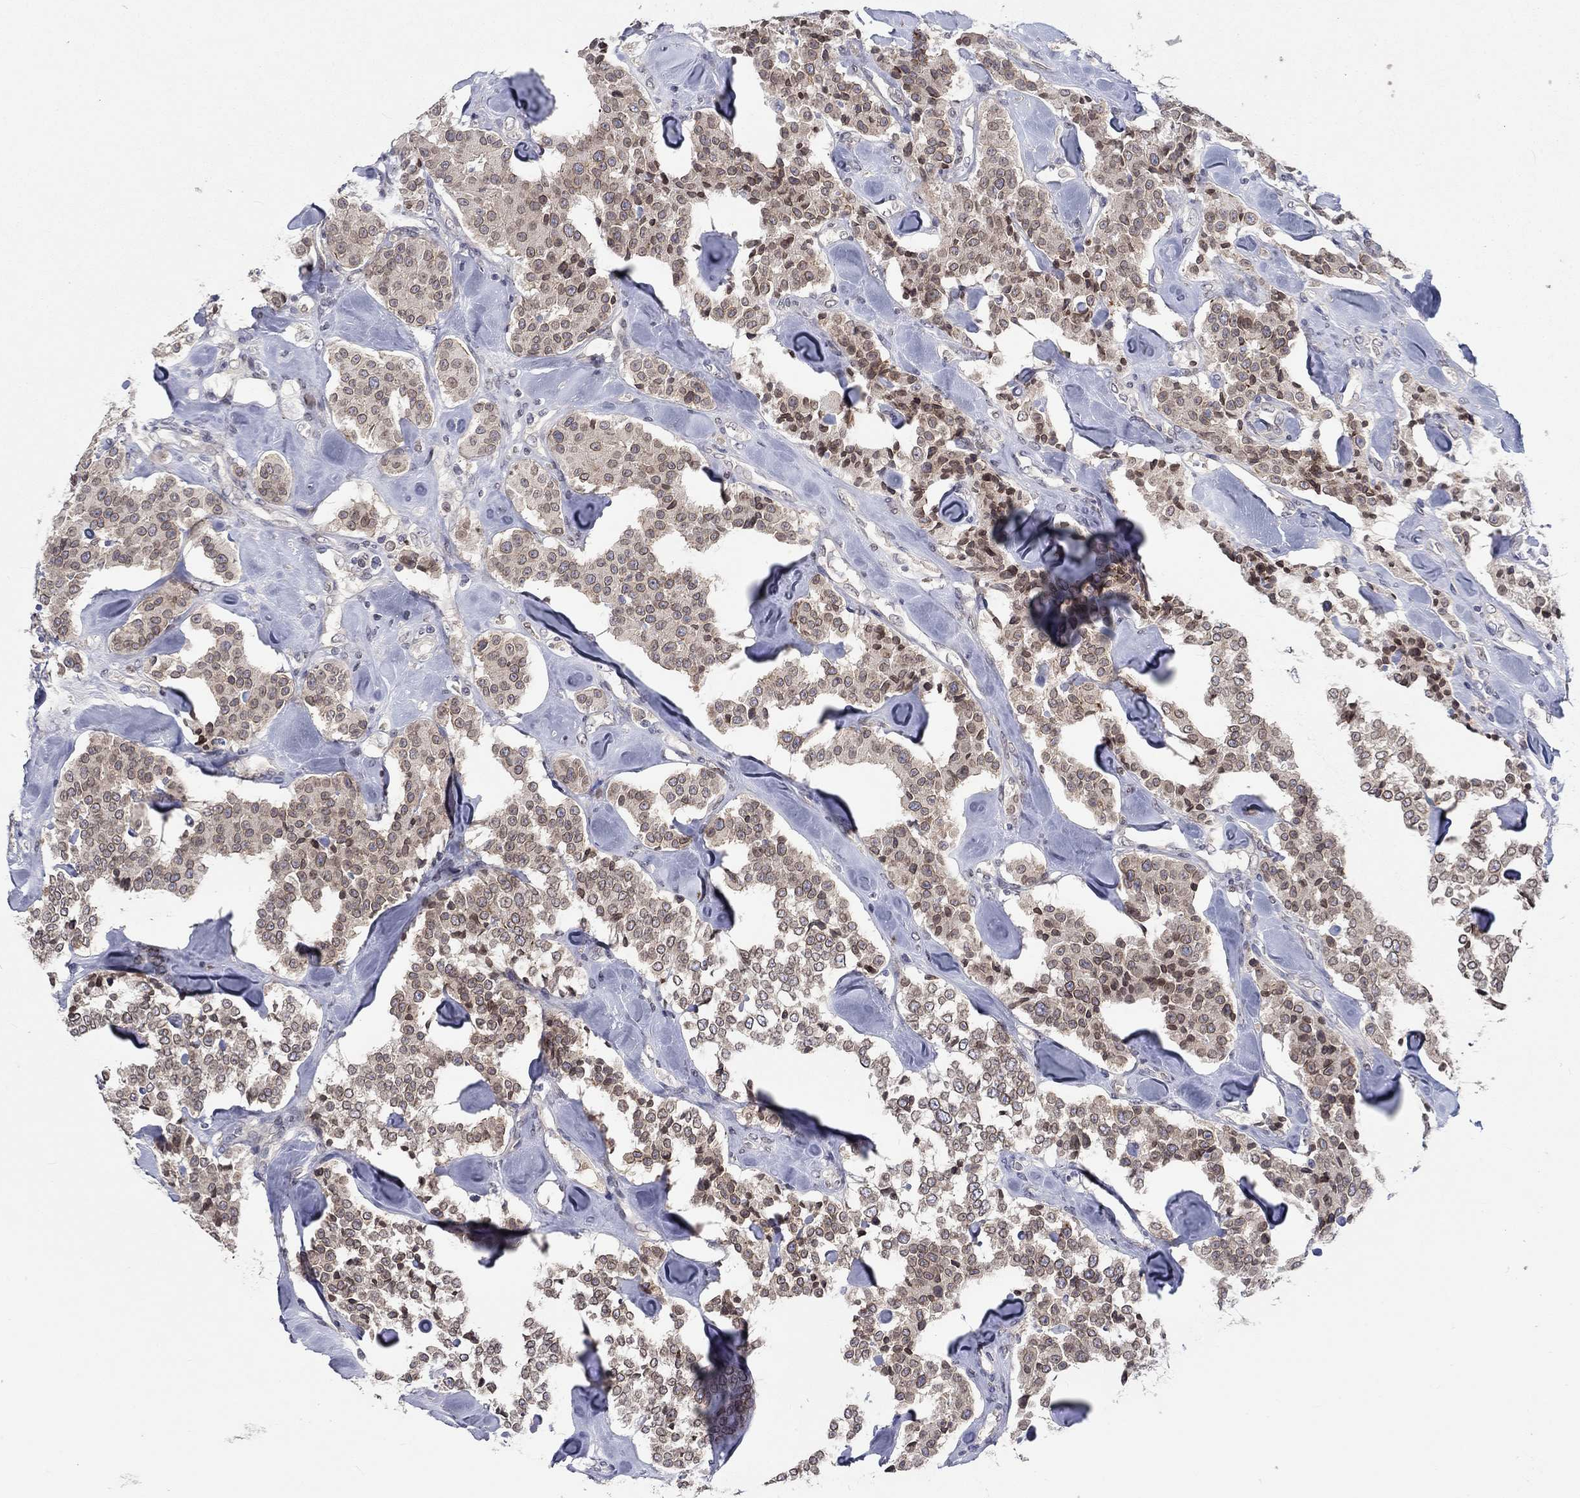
{"staining": {"intensity": "moderate", "quantity": "25%-75%", "location": "nuclear"}, "tissue": "carcinoid", "cell_type": "Tumor cells", "image_type": "cancer", "snomed": [{"axis": "morphology", "description": "Carcinoid, malignant, NOS"}, {"axis": "topography", "description": "Pancreas"}], "caption": "DAB immunohistochemical staining of human carcinoid (malignant) exhibits moderate nuclear protein expression in about 25%-75% of tumor cells.", "gene": "CETN3", "patient": {"sex": "male", "age": 41}}